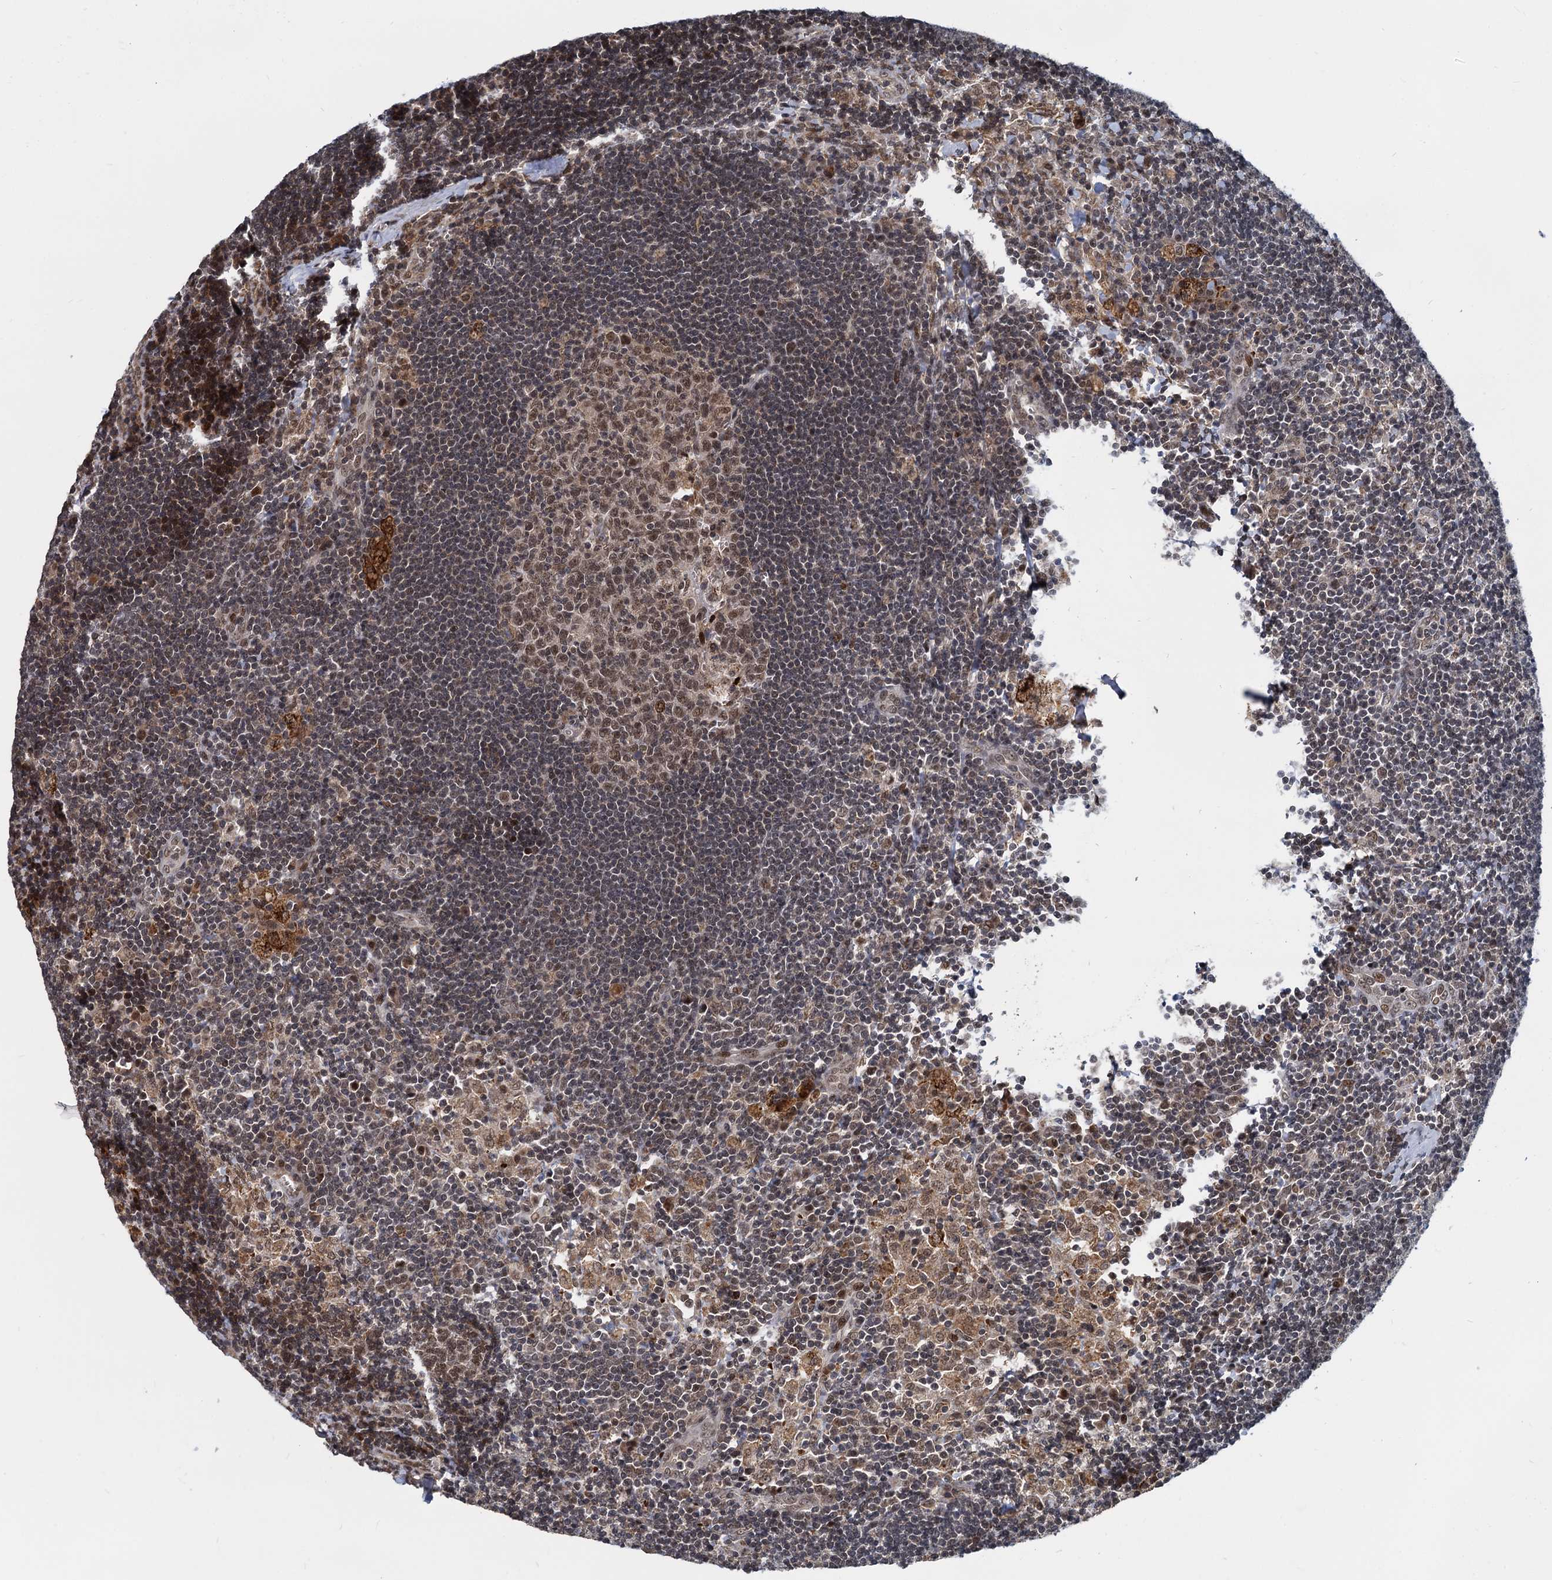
{"staining": {"intensity": "moderate", "quantity": ">75%", "location": "nuclear"}, "tissue": "lymph node", "cell_type": "Germinal center cells", "image_type": "normal", "snomed": [{"axis": "morphology", "description": "Normal tissue, NOS"}, {"axis": "topography", "description": "Lymph node"}], "caption": "A medium amount of moderate nuclear expression is identified in approximately >75% of germinal center cells in normal lymph node. (DAB (3,3'-diaminobenzidine) IHC, brown staining for protein, blue staining for nuclei).", "gene": "FANCI", "patient": {"sex": "male", "age": 24}}